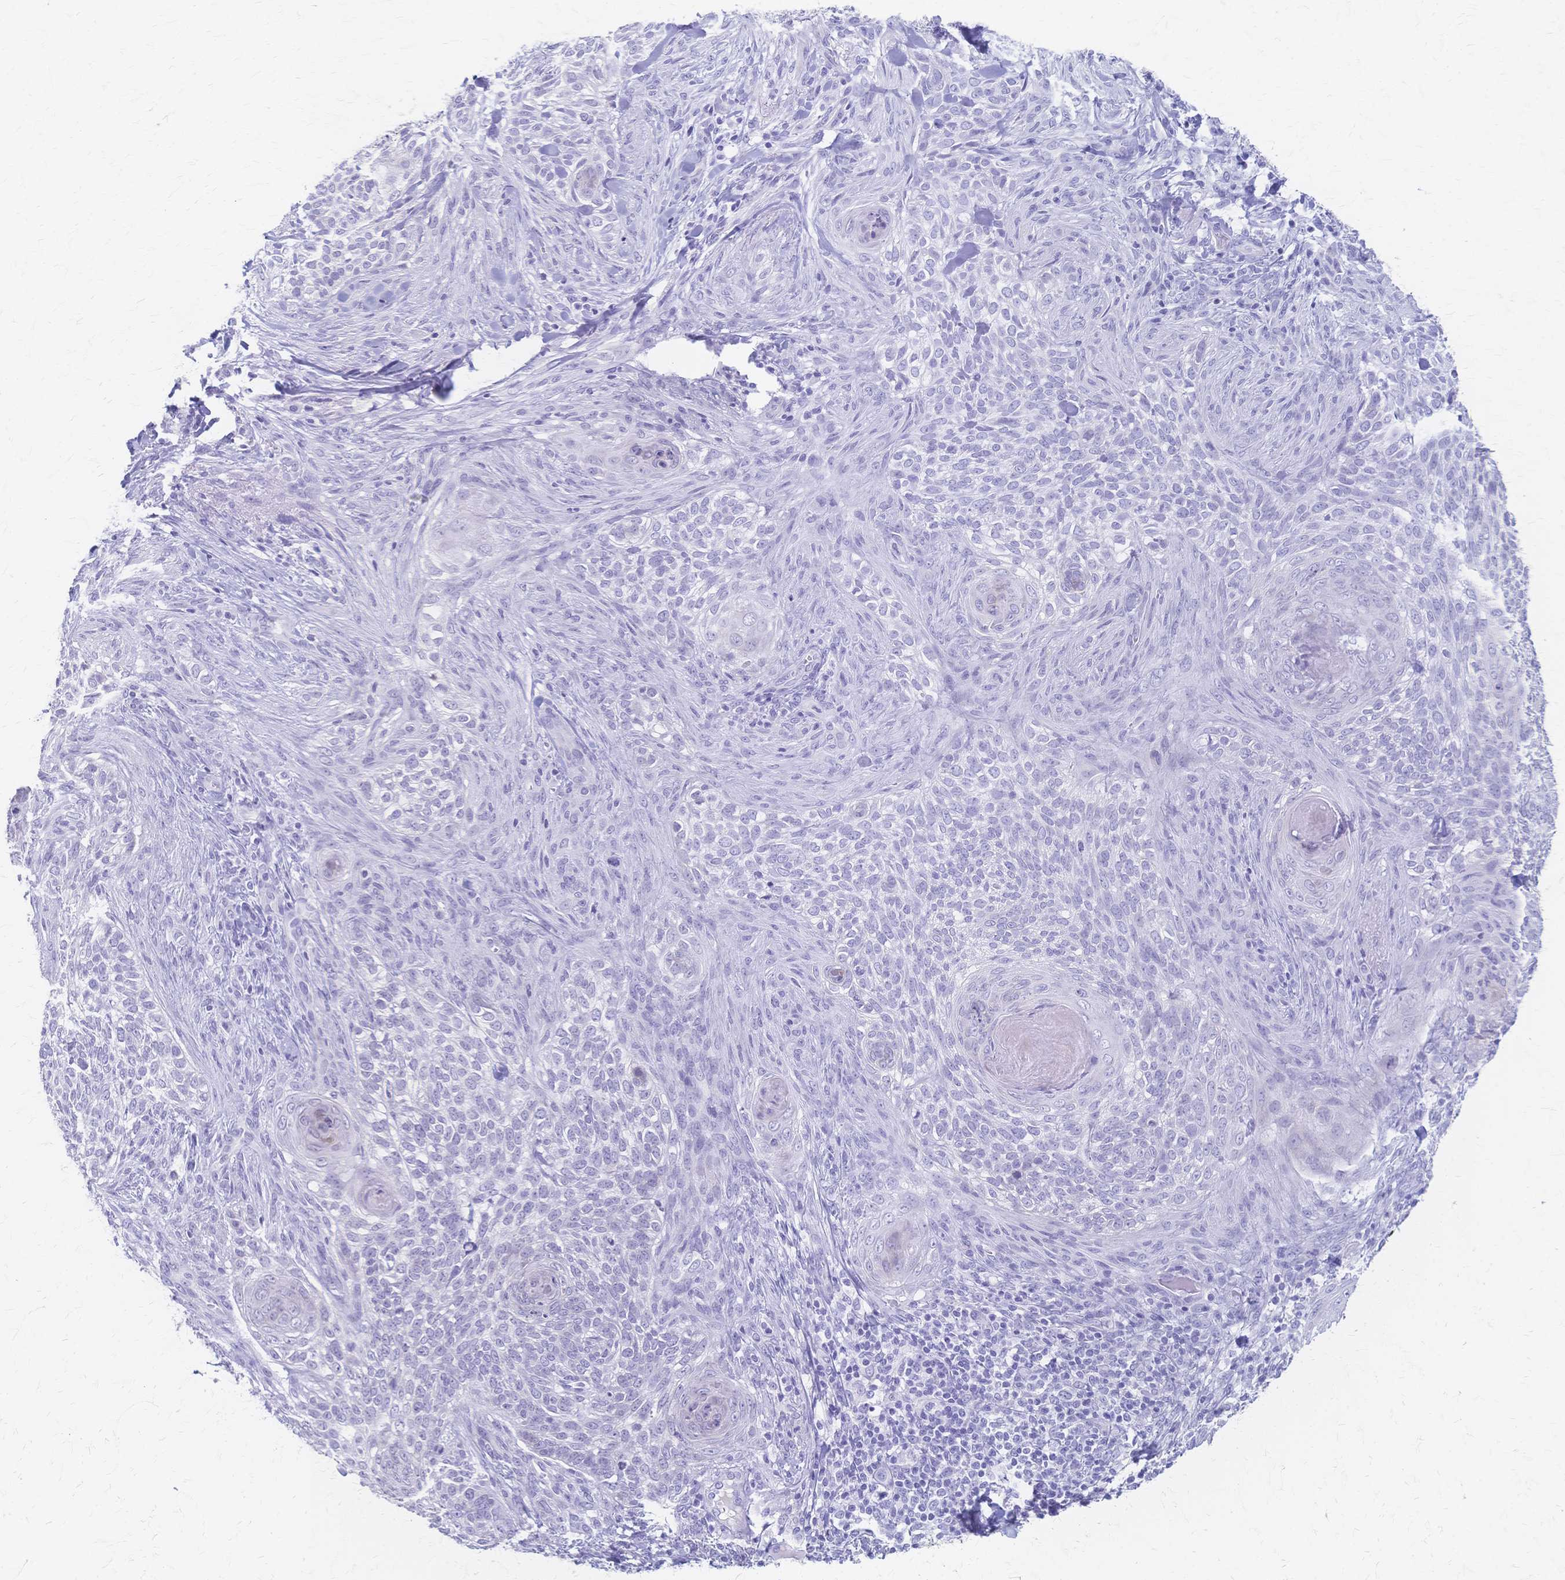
{"staining": {"intensity": "negative", "quantity": "none", "location": "none"}, "tissue": "skin cancer", "cell_type": "Tumor cells", "image_type": "cancer", "snomed": [{"axis": "morphology", "description": "Basal cell carcinoma"}, {"axis": "topography", "description": "Skin"}], "caption": "Immunohistochemistry histopathology image of neoplastic tissue: skin cancer stained with DAB demonstrates no significant protein expression in tumor cells. (DAB IHC, high magnification).", "gene": "CYB5A", "patient": {"sex": "female", "age": 48}}